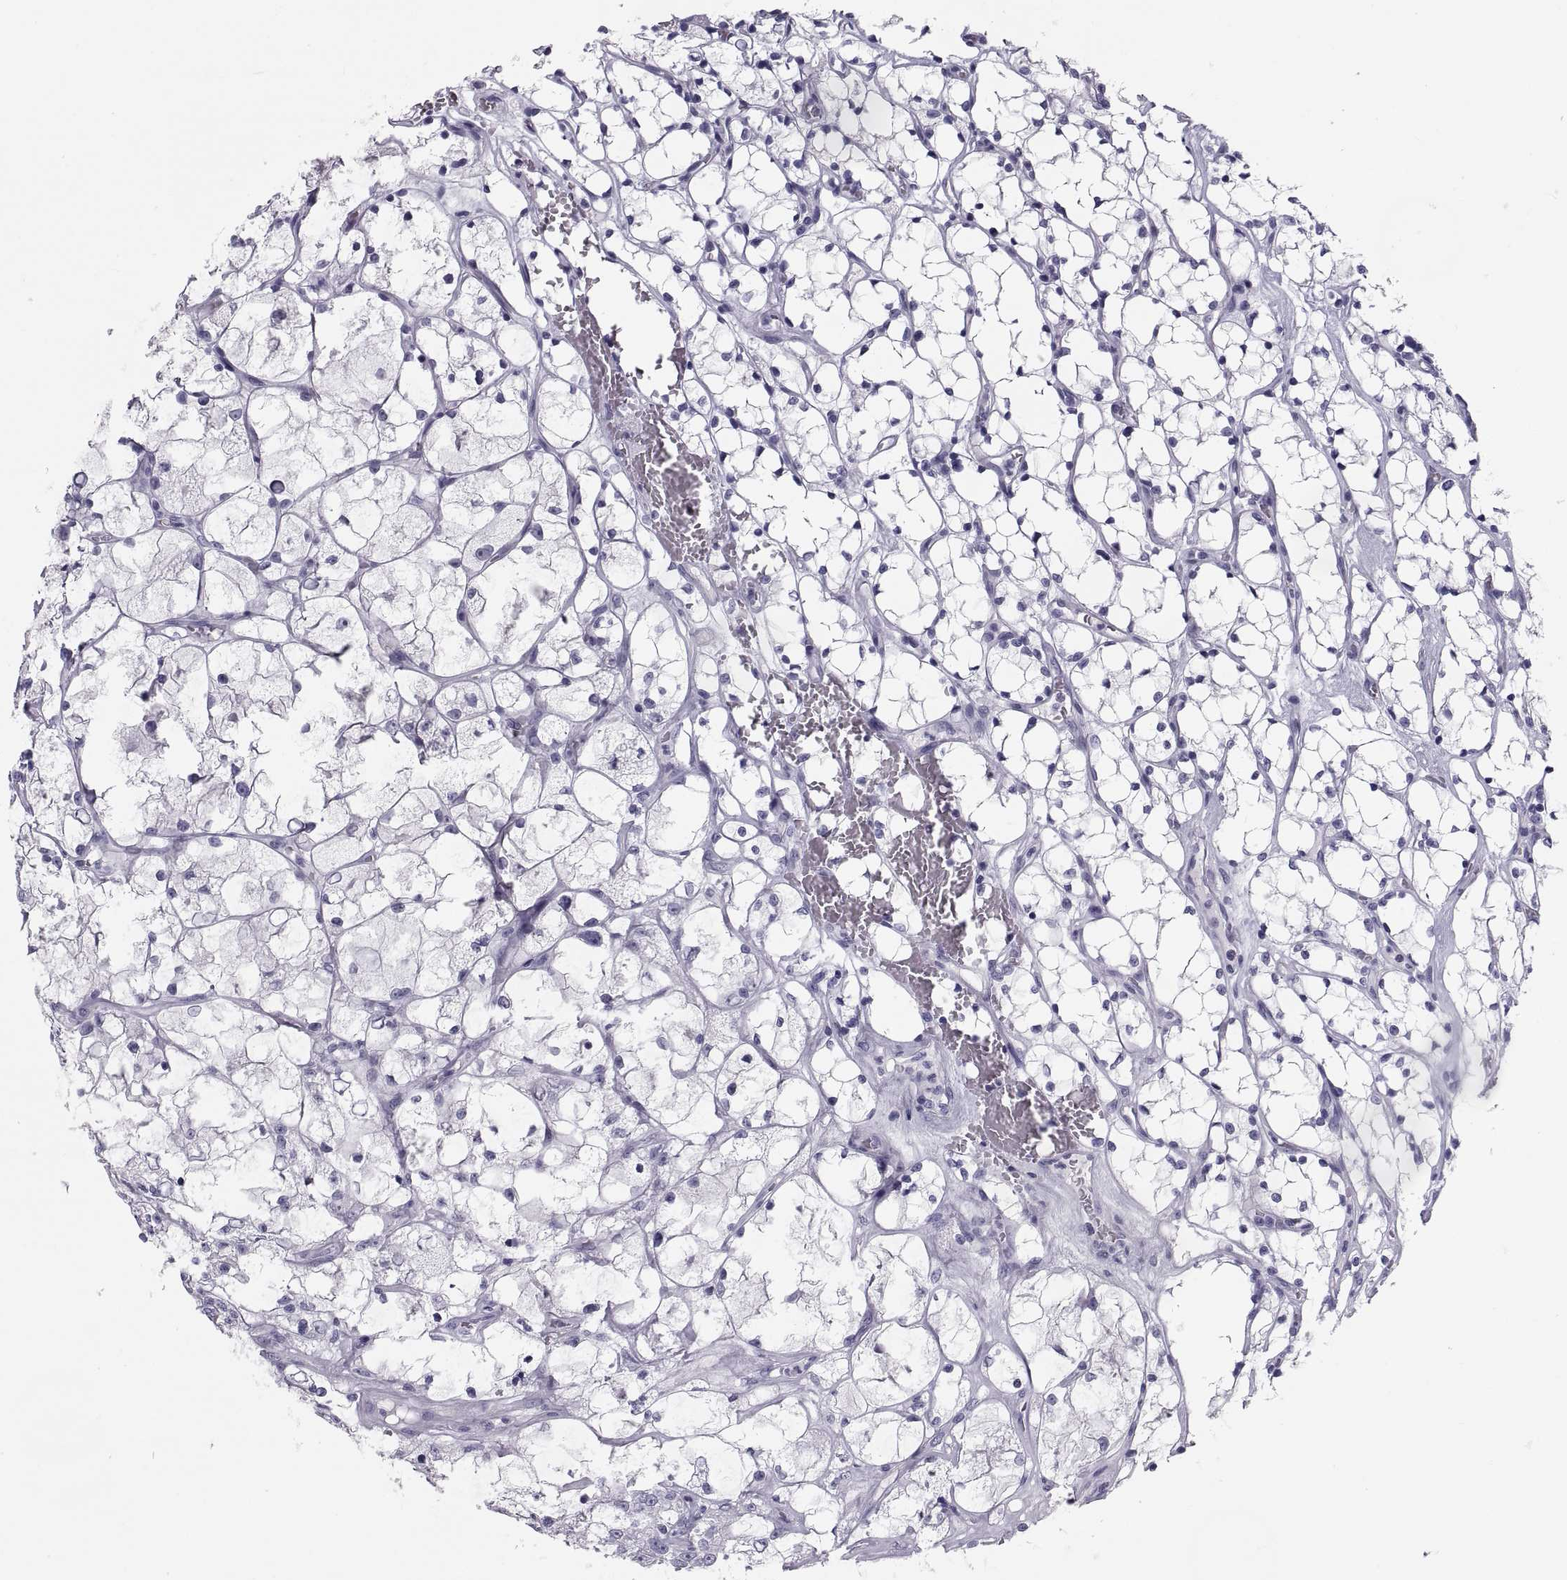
{"staining": {"intensity": "negative", "quantity": "none", "location": "none"}, "tissue": "renal cancer", "cell_type": "Tumor cells", "image_type": "cancer", "snomed": [{"axis": "morphology", "description": "Adenocarcinoma, NOS"}, {"axis": "topography", "description": "Kidney"}], "caption": "This is a micrograph of immunohistochemistry (IHC) staining of adenocarcinoma (renal), which shows no staining in tumor cells.", "gene": "CRISP1", "patient": {"sex": "female", "age": 69}}